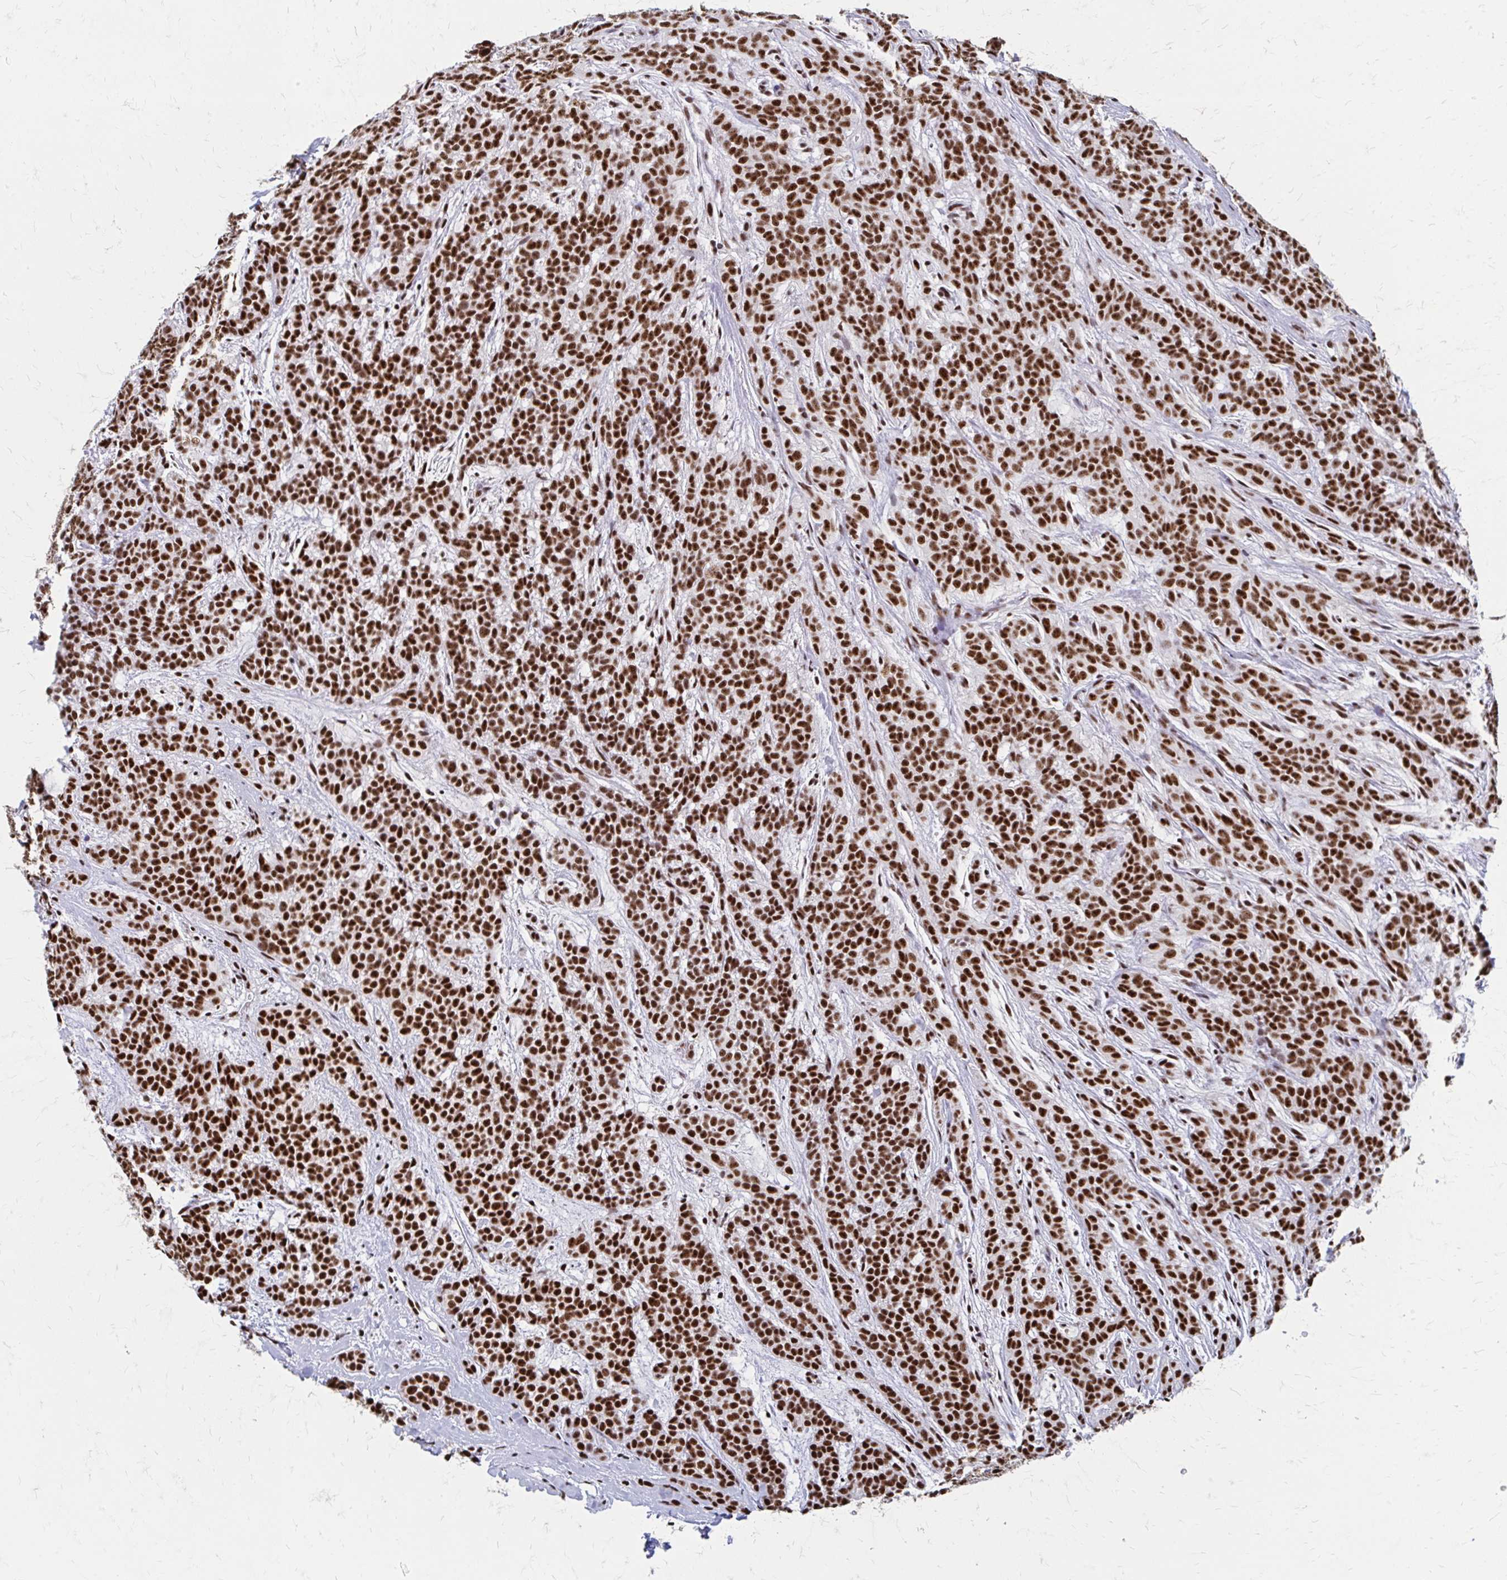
{"staining": {"intensity": "strong", "quantity": ">75%", "location": "nuclear"}, "tissue": "head and neck cancer", "cell_type": "Tumor cells", "image_type": "cancer", "snomed": [{"axis": "morphology", "description": "Normal tissue, NOS"}, {"axis": "morphology", "description": "Adenocarcinoma, NOS"}, {"axis": "topography", "description": "Oral tissue"}, {"axis": "topography", "description": "Head-Neck"}], "caption": "Head and neck cancer (adenocarcinoma) stained for a protein (brown) demonstrates strong nuclear positive staining in approximately >75% of tumor cells.", "gene": "CNKSR3", "patient": {"sex": "female", "age": 57}}